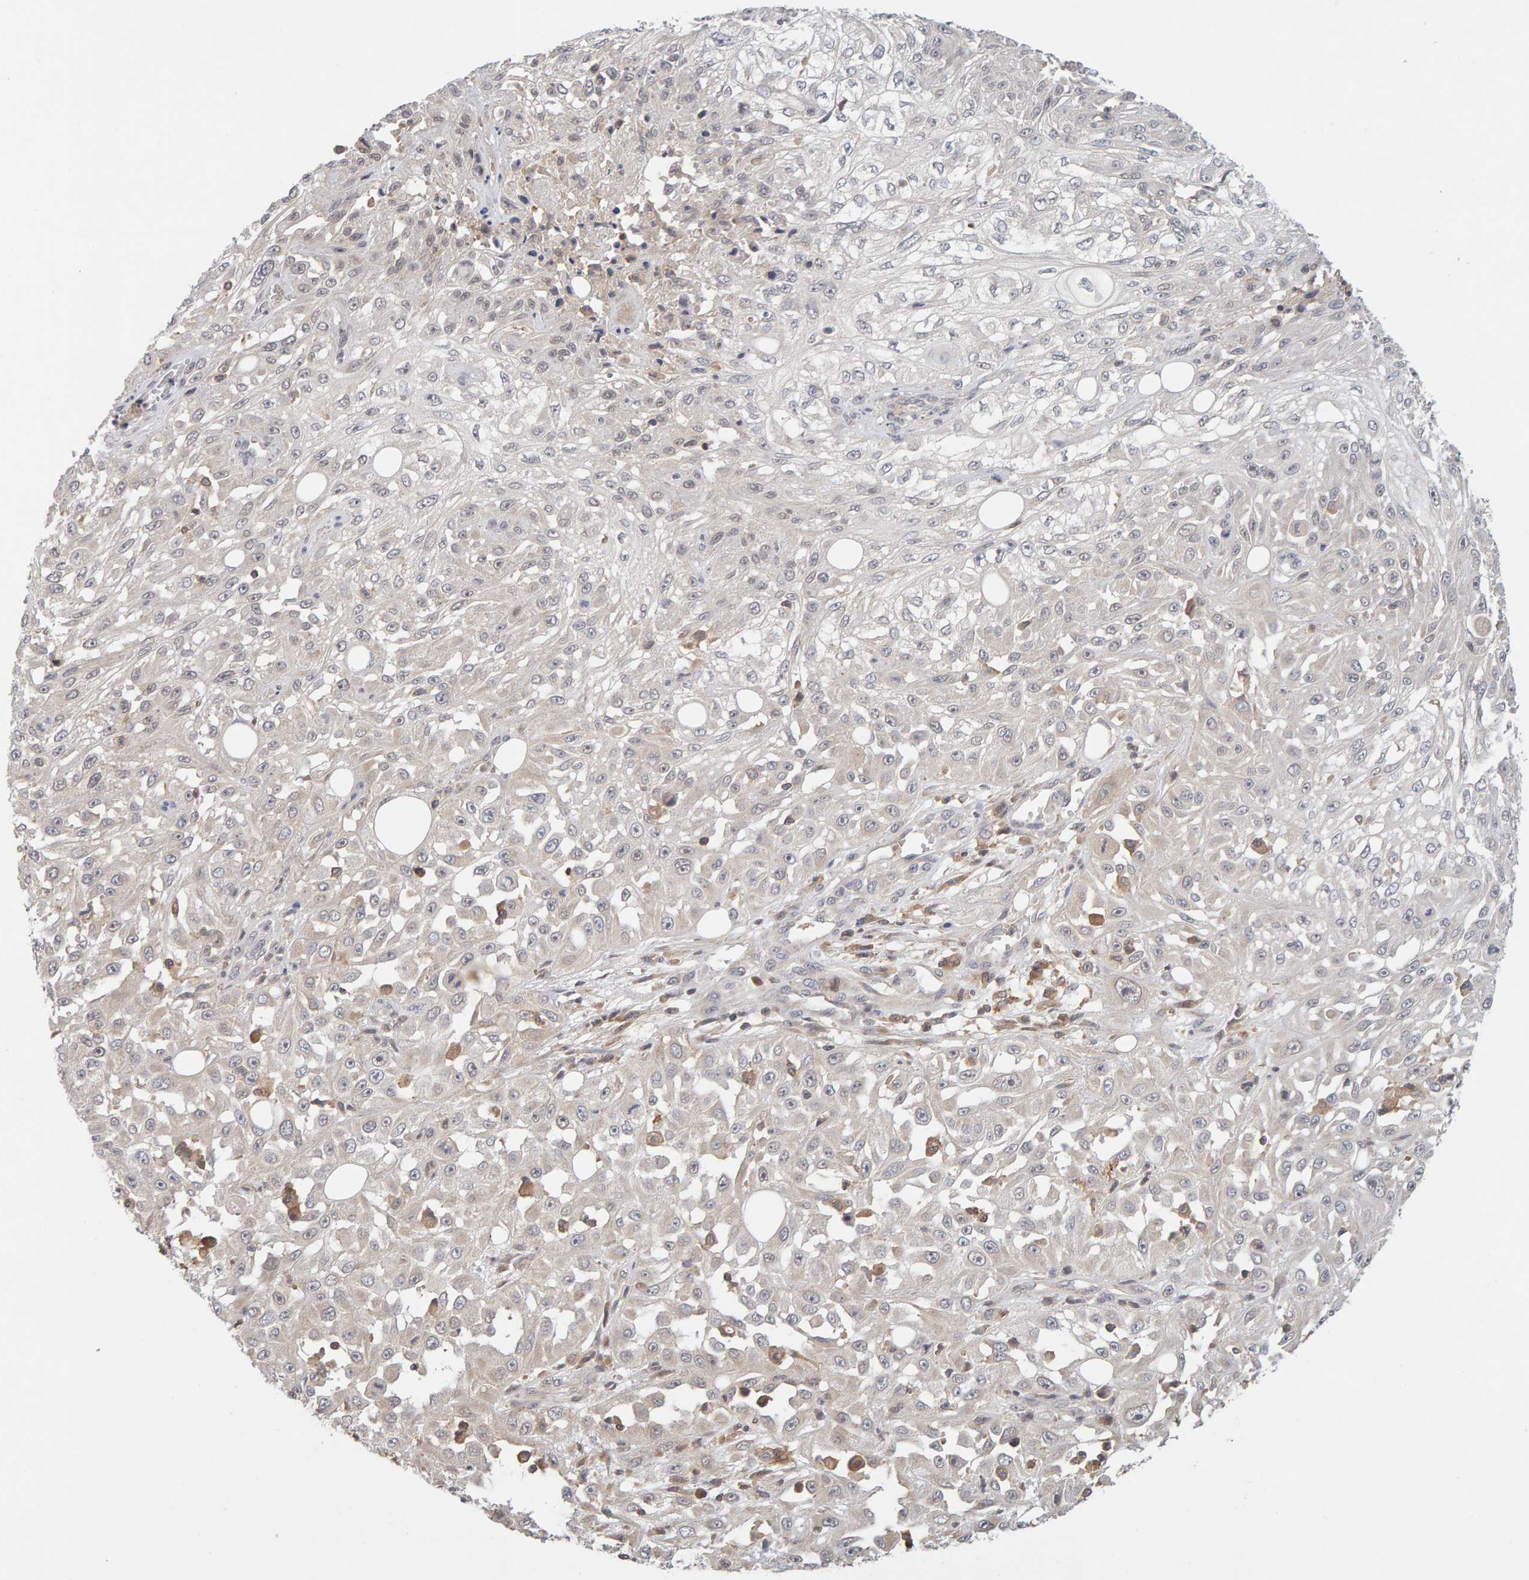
{"staining": {"intensity": "weak", "quantity": "<25%", "location": "cytoplasmic/membranous"}, "tissue": "skin cancer", "cell_type": "Tumor cells", "image_type": "cancer", "snomed": [{"axis": "morphology", "description": "Squamous cell carcinoma, NOS"}, {"axis": "morphology", "description": "Squamous cell carcinoma, metastatic, NOS"}, {"axis": "topography", "description": "Skin"}, {"axis": "topography", "description": "Lymph node"}], "caption": "There is no significant staining in tumor cells of metastatic squamous cell carcinoma (skin).", "gene": "NUDCD1", "patient": {"sex": "male", "age": 75}}